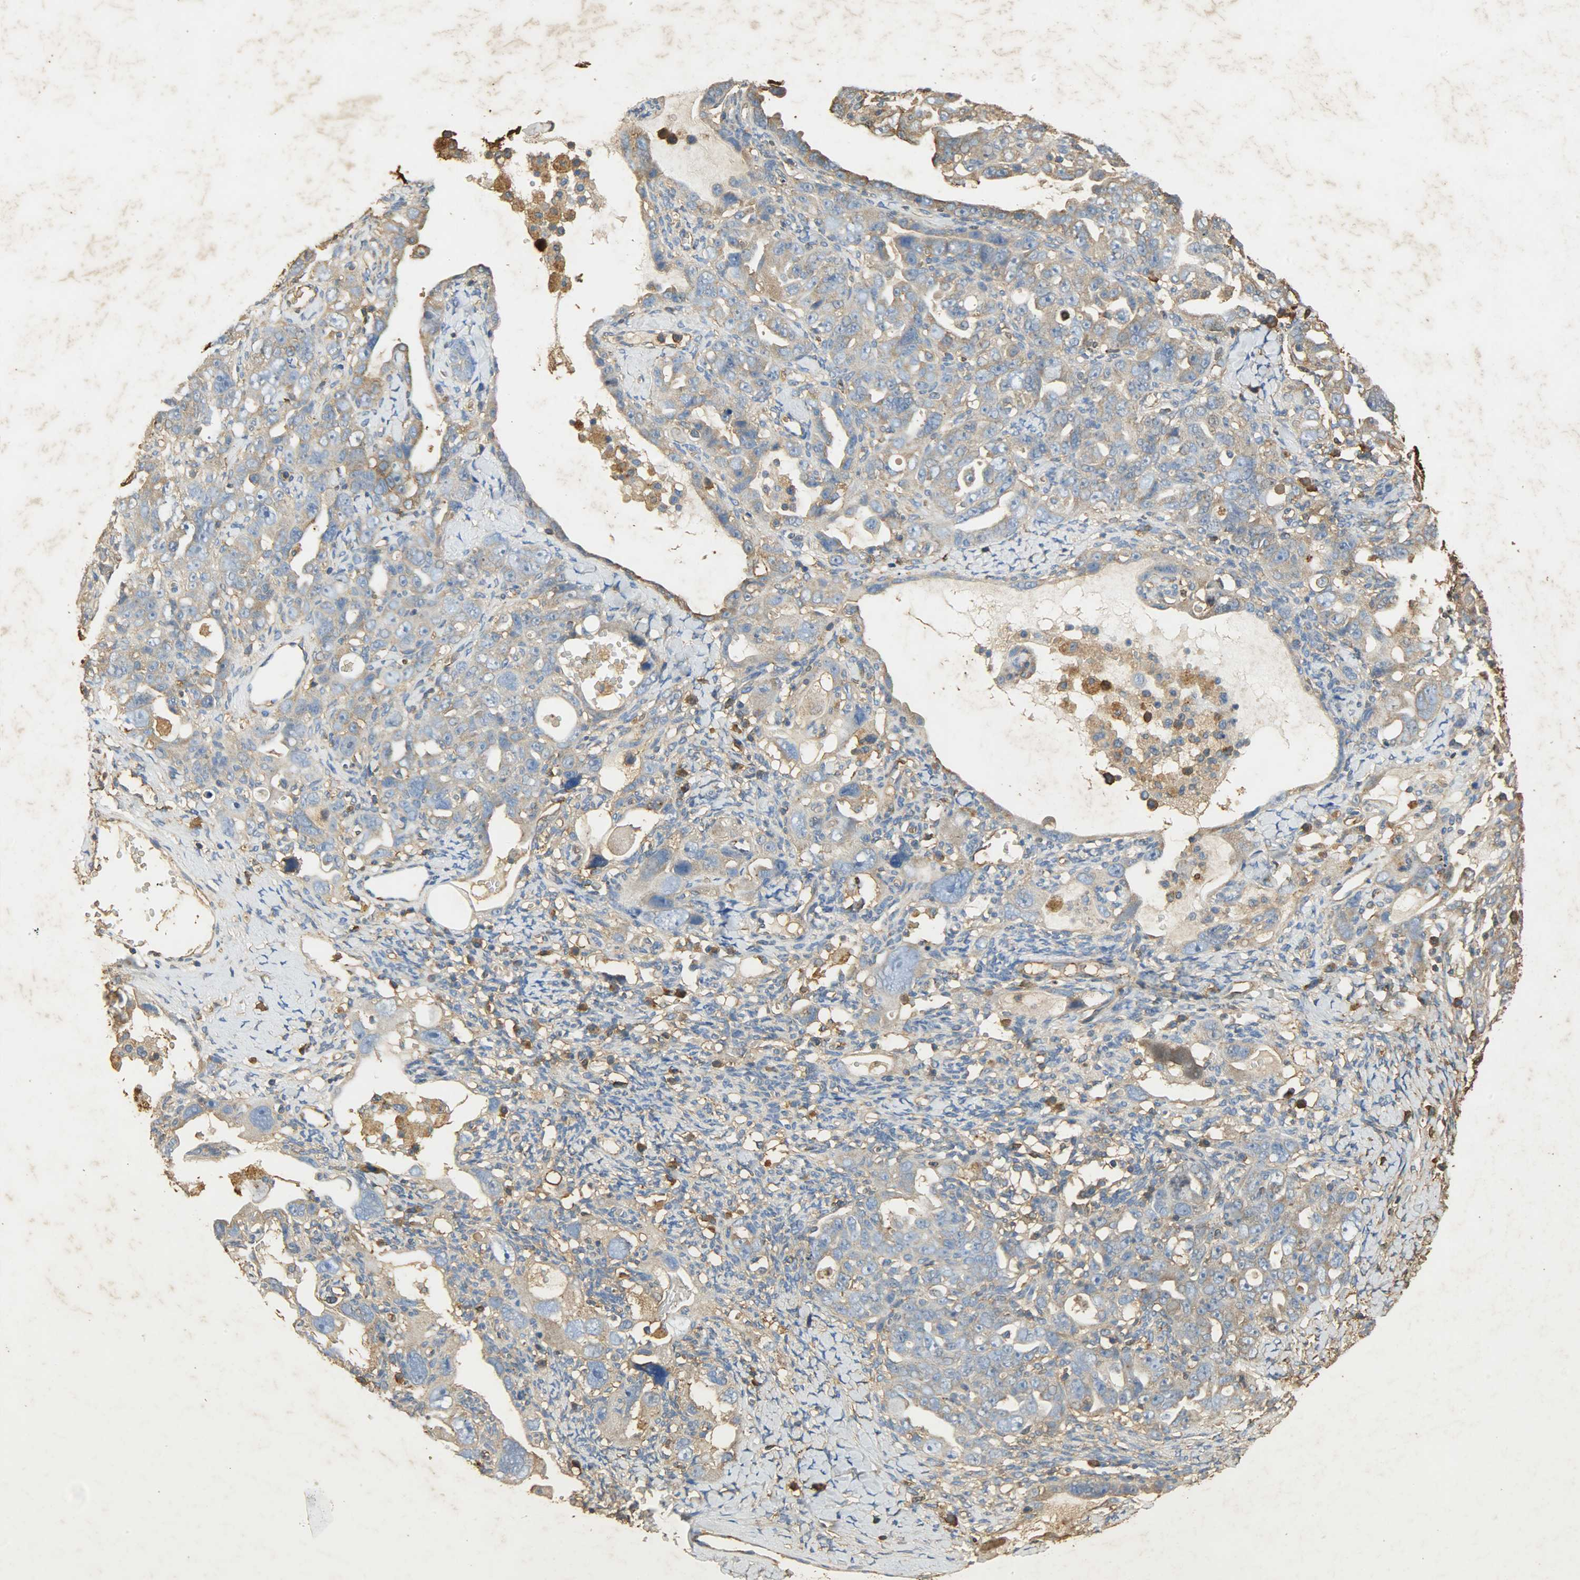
{"staining": {"intensity": "weak", "quantity": ">75%", "location": "cytoplasmic/membranous"}, "tissue": "ovarian cancer", "cell_type": "Tumor cells", "image_type": "cancer", "snomed": [{"axis": "morphology", "description": "Cystadenocarcinoma, serous, NOS"}, {"axis": "topography", "description": "Ovary"}], "caption": "Protein analysis of serous cystadenocarcinoma (ovarian) tissue reveals weak cytoplasmic/membranous expression in about >75% of tumor cells. (DAB = brown stain, brightfield microscopy at high magnification).", "gene": "ANXA6", "patient": {"sex": "female", "age": 66}}